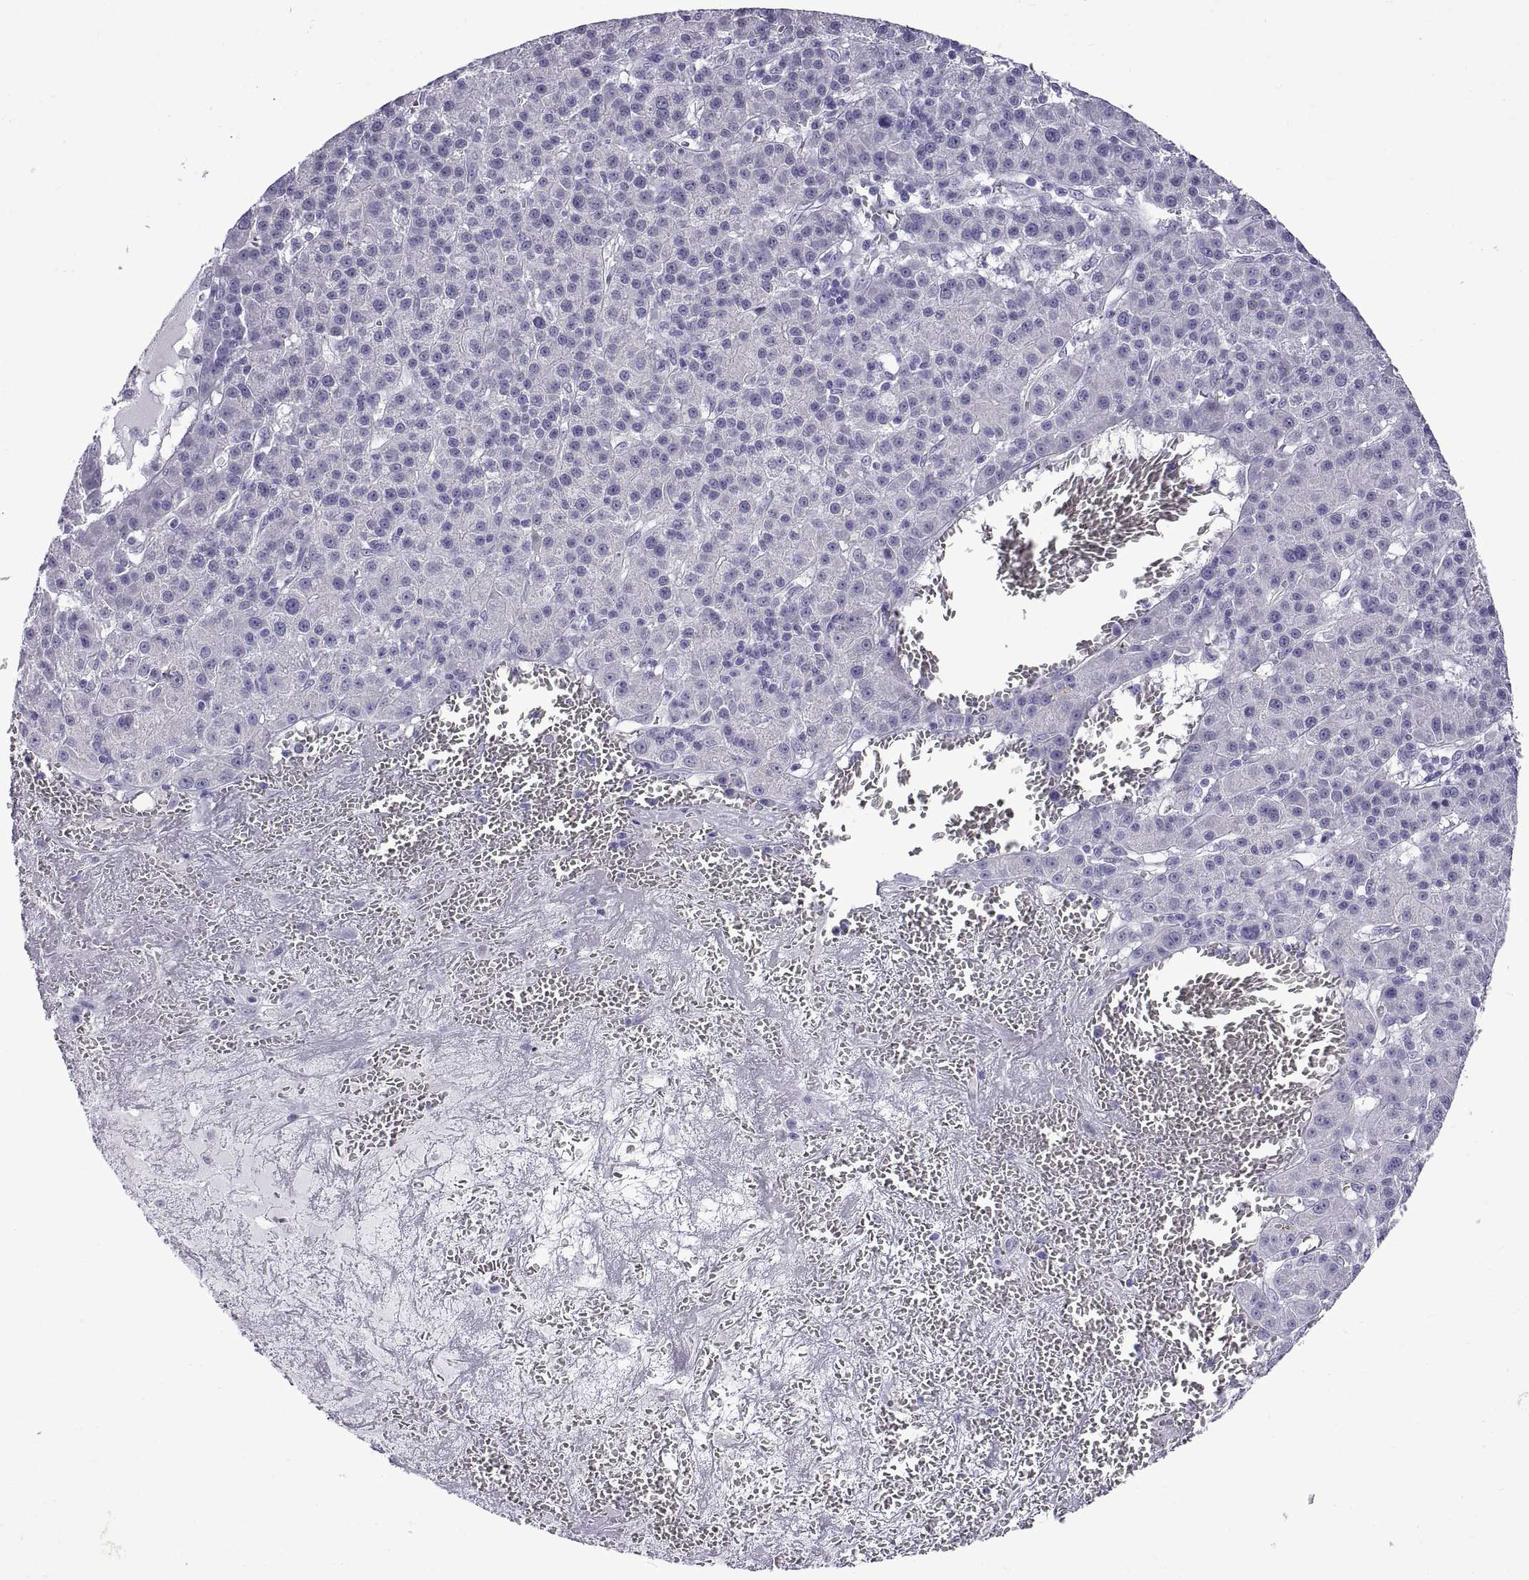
{"staining": {"intensity": "negative", "quantity": "none", "location": "none"}, "tissue": "liver cancer", "cell_type": "Tumor cells", "image_type": "cancer", "snomed": [{"axis": "morphology", "description": "Carcinoma, Hepatocellular, NOS"}, {"axis": "topography", "description": "Liver"}], "caption": "DAB immunohistochemical staining of liver hepatocellular carcinoma reveals no significant staining in tumor cells.", "gene": "SPDYE1", "patient": {"sex": "female", "age": 60}}